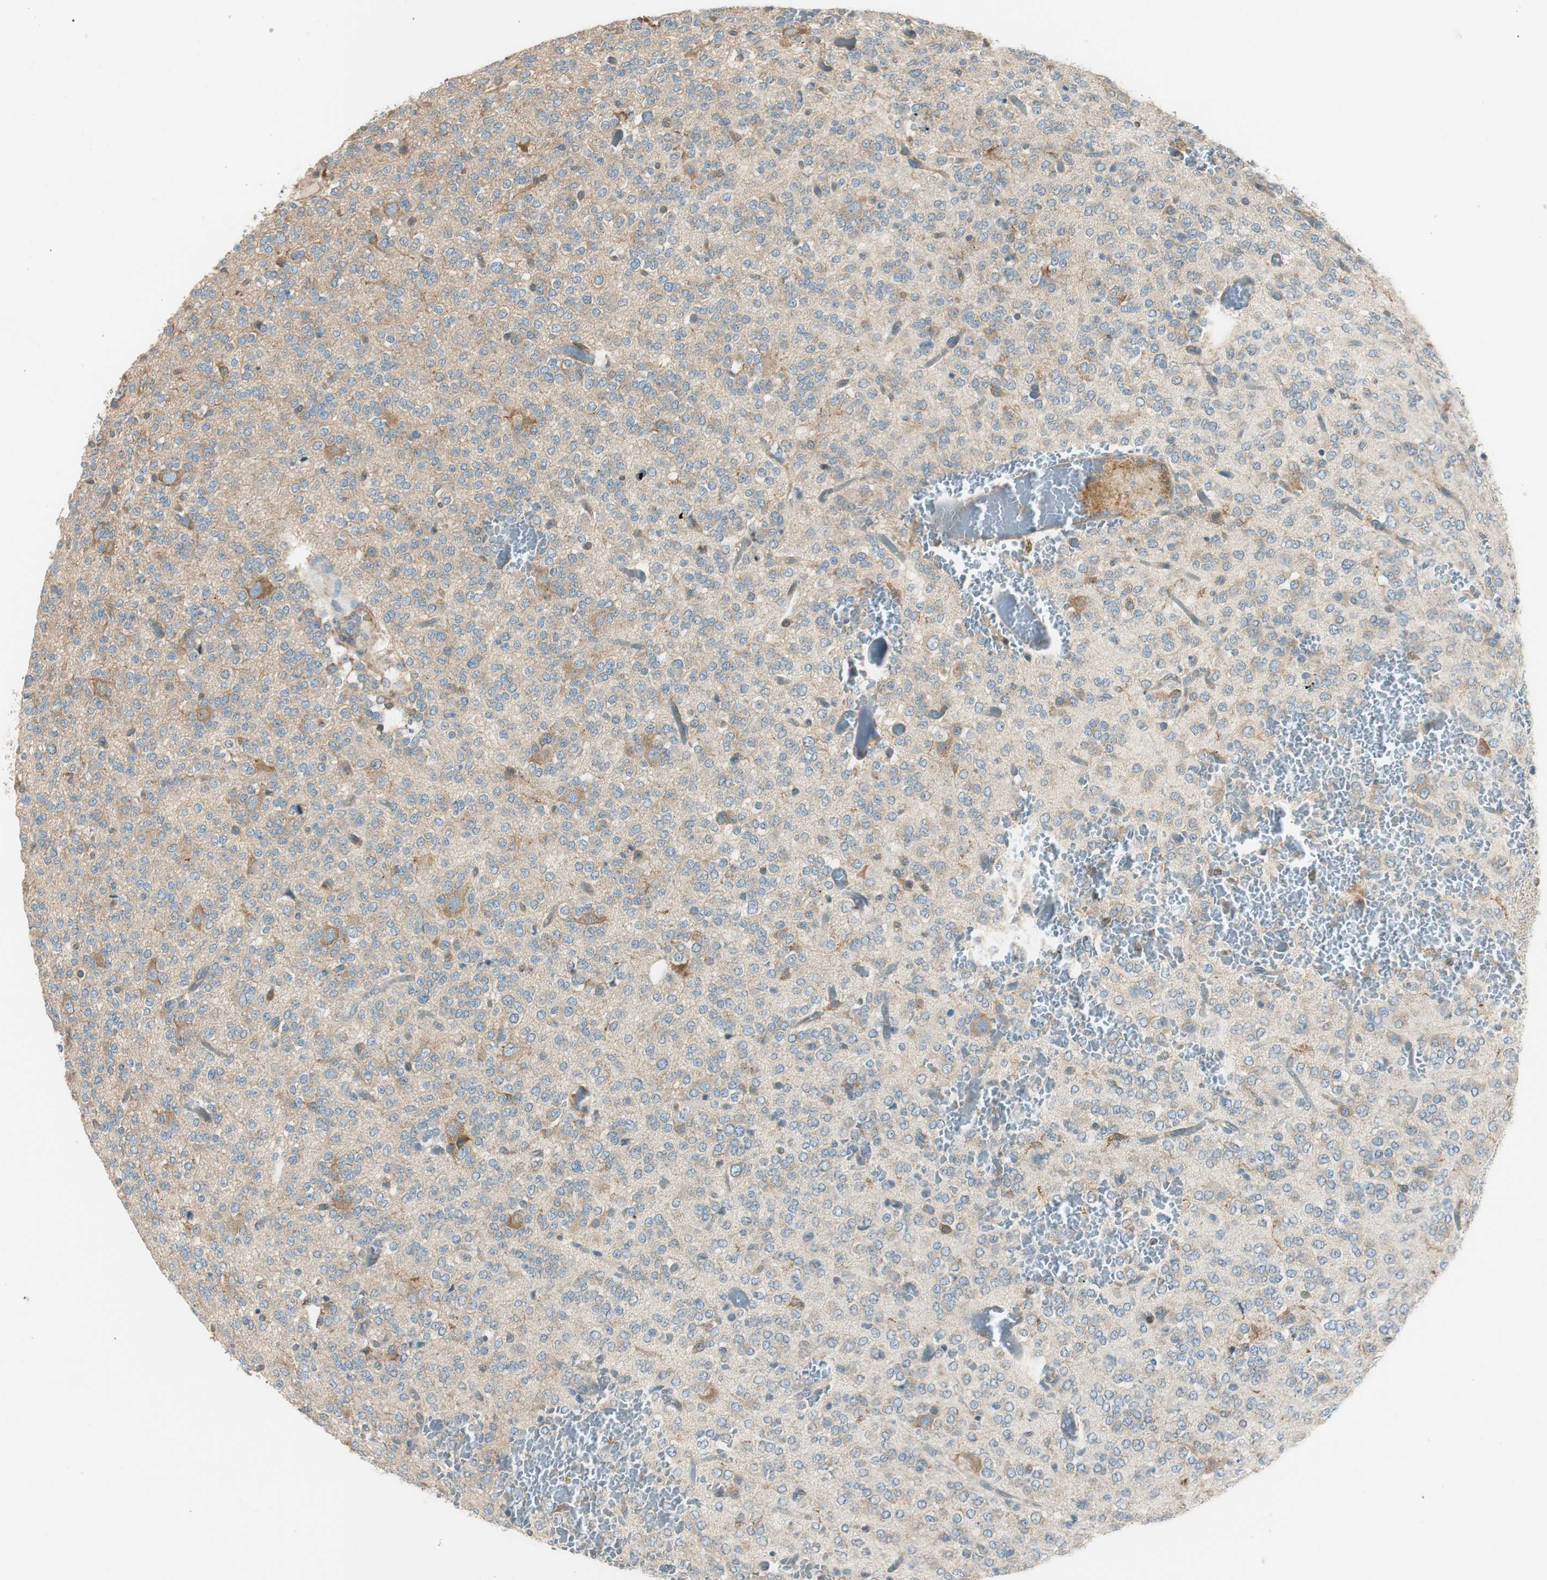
{"staining": {"intensity": "weak", "quantity": "<25%", "location": "cytoplasmic/membranous"}, "tissue": "glioma", "cell_type": "Tumor cells", "image_type": "cancer", "snomed": [{"axis": "morphology", "description": "Glioma, malignant, Low grade"}, {"axis": "topography", "description": "Brain"}], "caption": "Immunohistochemistry photomicrograph of glioma stained for a protein (brown), which shows no positivity in tumor cells.", "gene": "PI4K2B", "patient": {"sex": "male", "age": 38}}